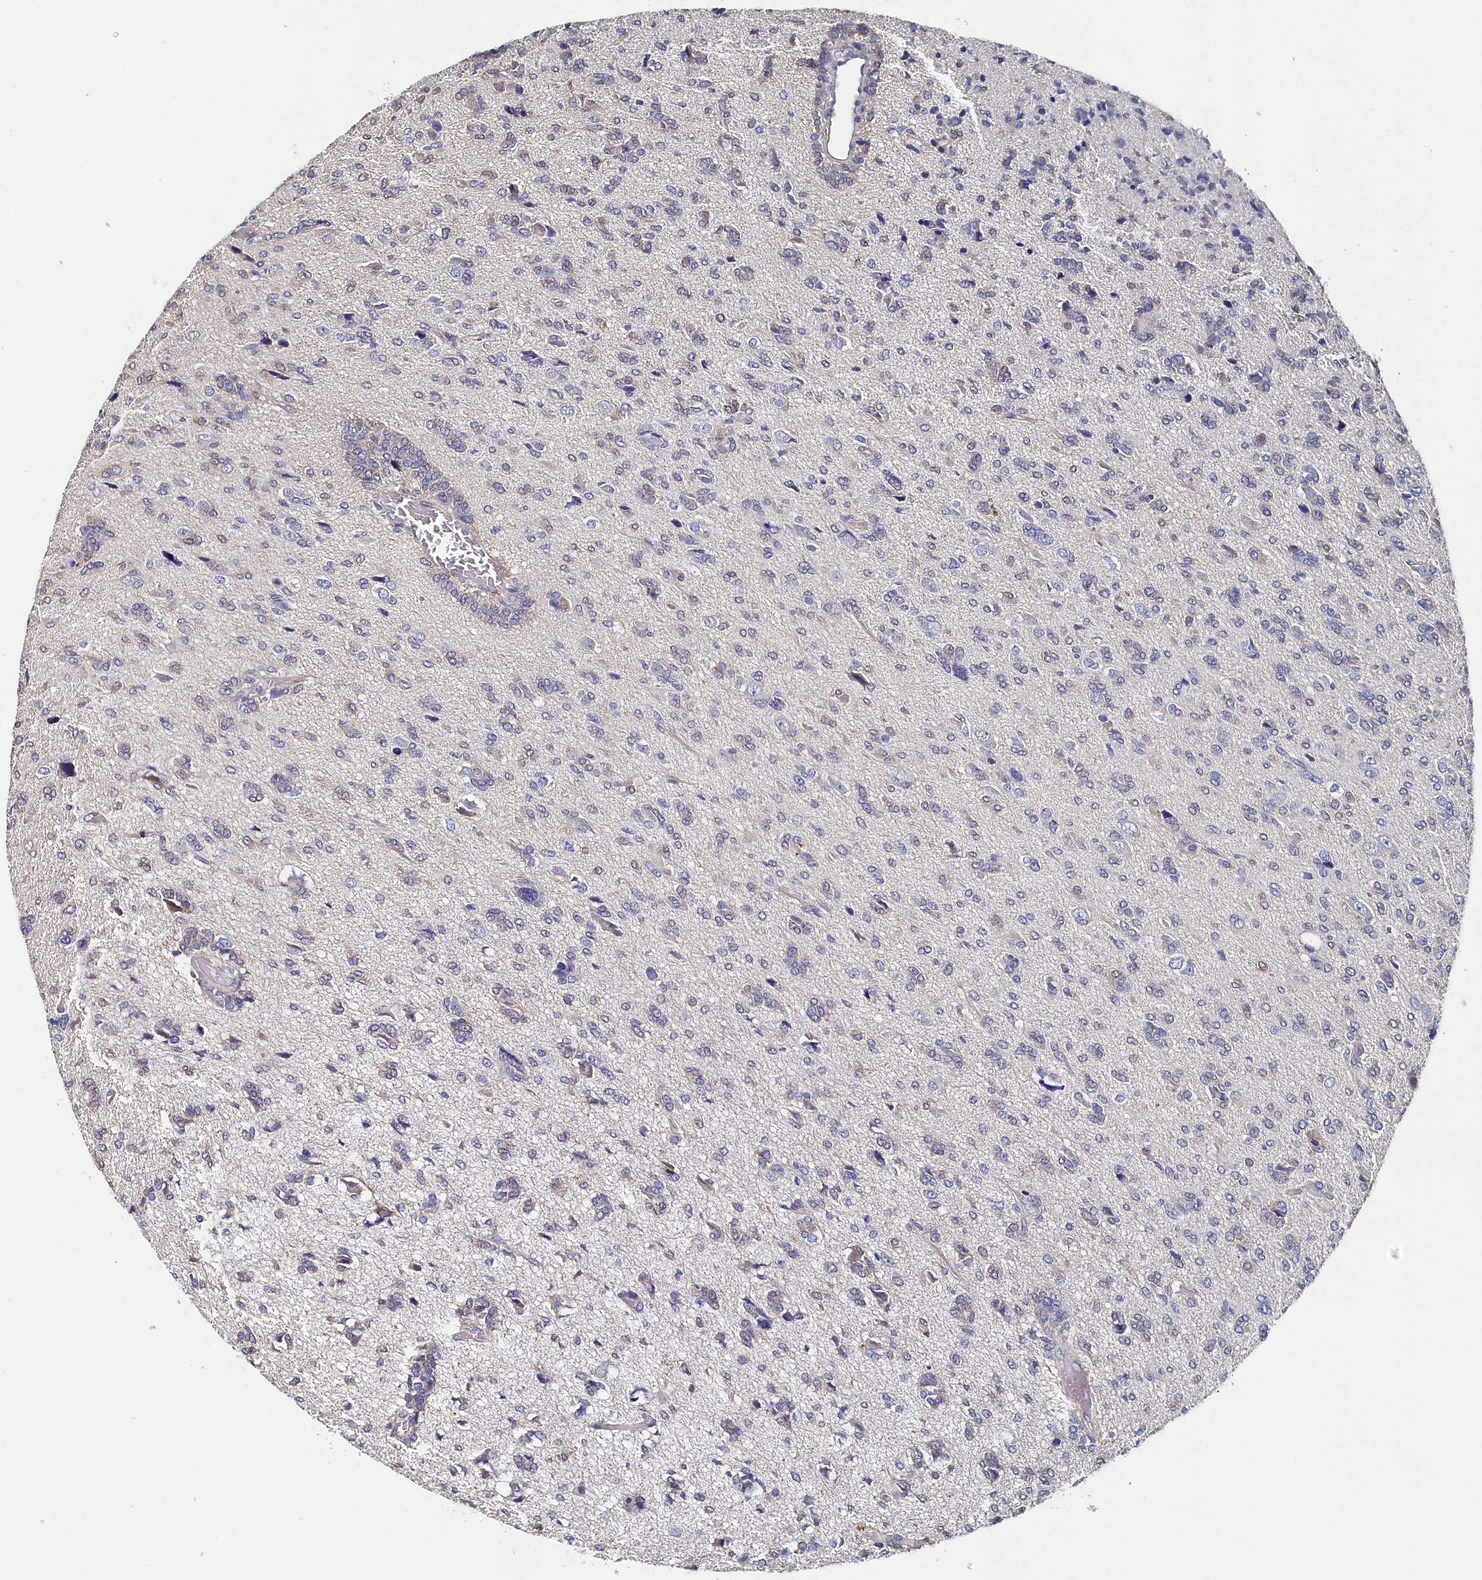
{"staining": {"intensity": "weak", "quantity": "<25%", "location": "cytoplasmic/membranous"}, "tissue": "glioma", "cell_type": "Tumor cells", "image_type": "cancer", "snomed": [{"axis": "morphology", "description": "Glioma, malignant, High grade"}, {"axis": "topography", "description": "Brain"}], "caption": "Immunohistochemistry photomicrograph of neoplastic tissue: high-grade glioma (malignant) stained with DAB (3,3'-diaminobenzidine) demonstrates no significant protein staining in tumor cells.", "gene": "BHMT", "patient": {"sex": "female", "age": 59}}